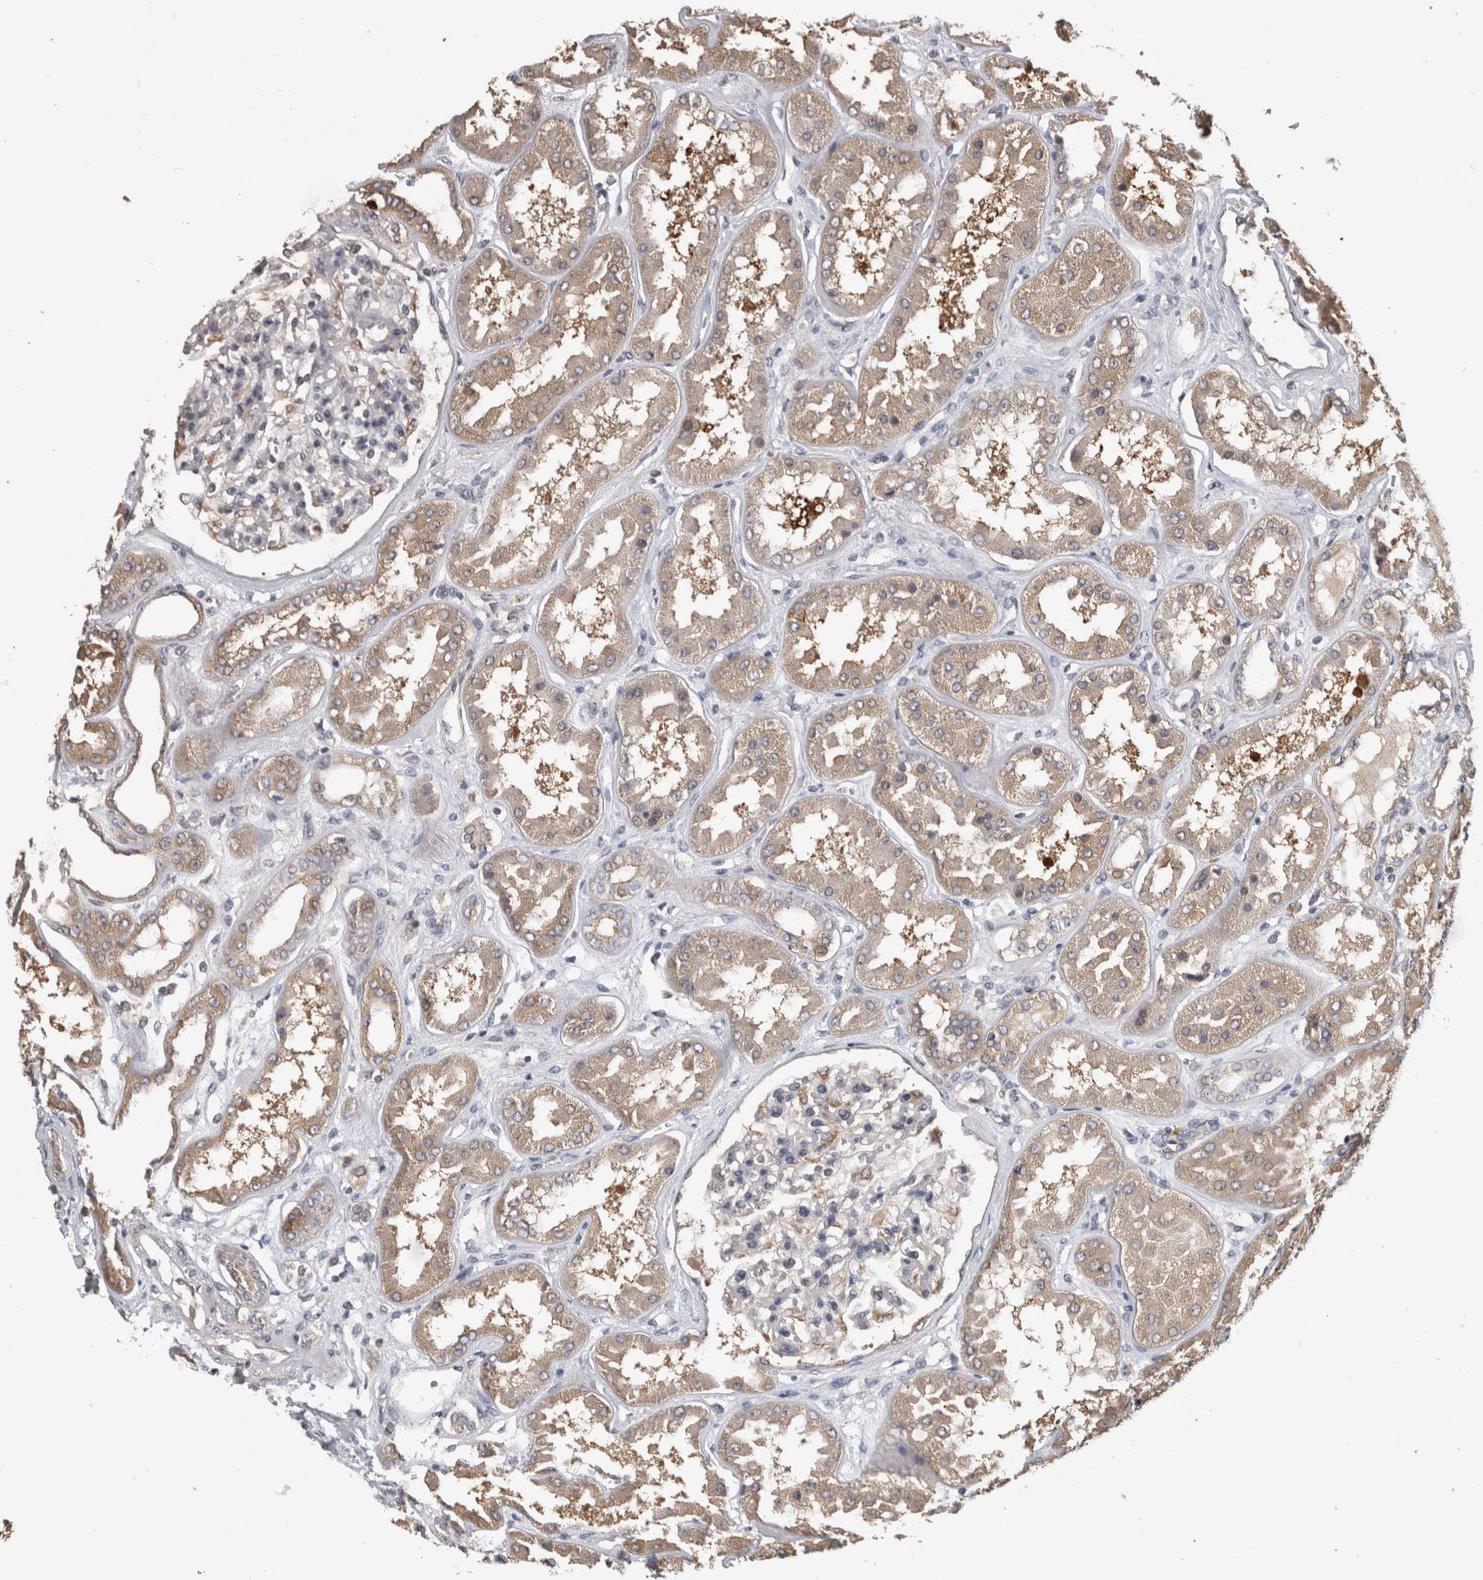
{"staining": {"intensity": "moderate", "quantity": "<25%", "location": "cytoplasmic/membranous"}, "tissue": "kidney", "cell_type": "Cells in glomeruli", "image_type": "normal", "snomed": [{"axis": "morphology", "description": "Normal tissue, NOS"}, {"axis": "topography", "description": "Kidney"}], "caption": "Brown immunohistochemical staining in benign human kidney shows moderate cytoplasmic/membranous staining in about <25% of cells in glomeruli.", "gene": "ATXN2", "patient": {"sex": "female", "age": 56}}